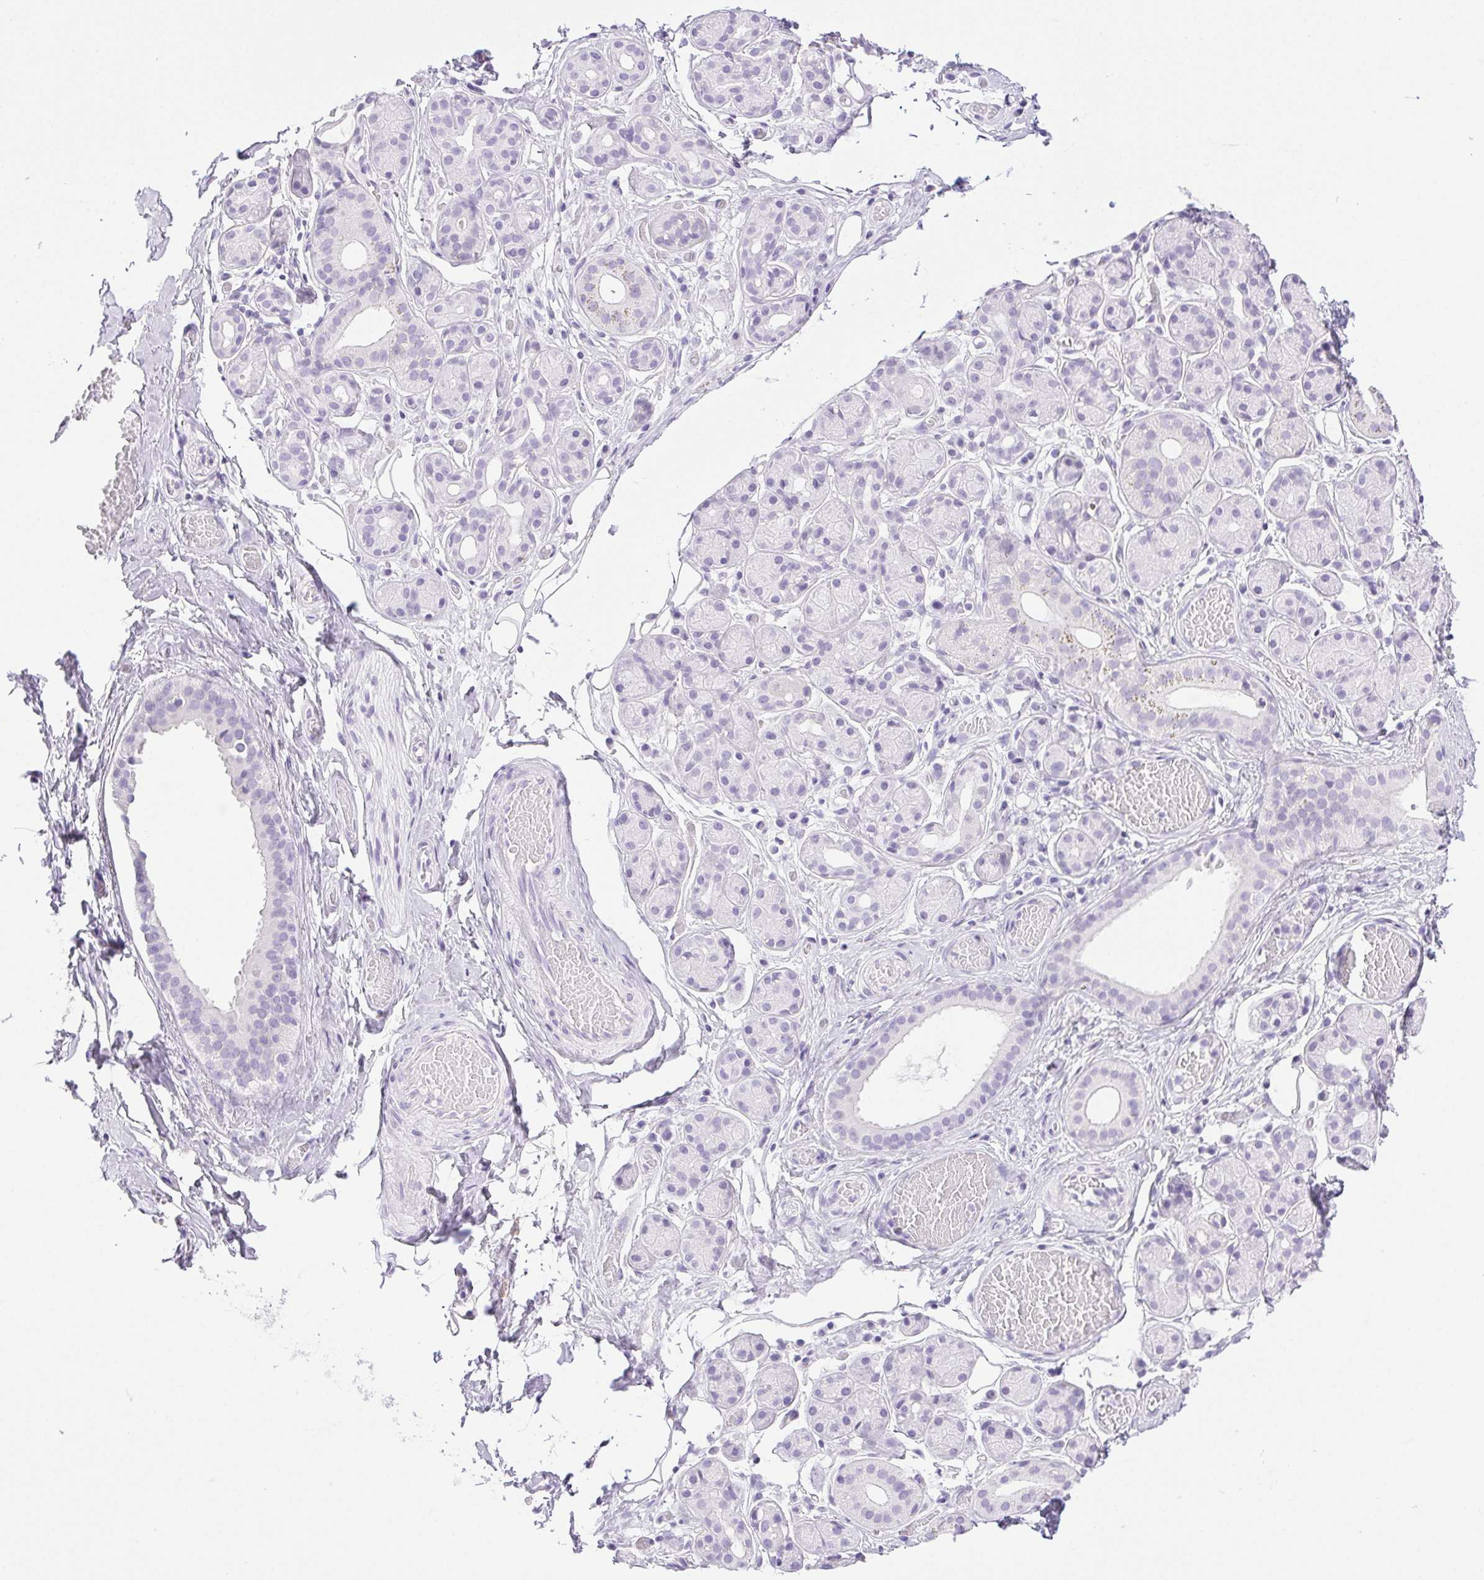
{"staining": {"intensity": "negative", "quantity": "none", "location": "none"}, "tissue": "salivary gland", "cell_type": "Glandular cells", "image_type": "normal", "snomed": [{"axis": "morphology", "description": "Normal tissue, NOS"}, {"axis": "topography", "description": "Salivary gland"}, {"axis": "topography", "description": "Peripheral nerve tissue"}], "caption": "This micrograph is of benign salivary gland stained with IHC to label a protein in brown with the nuclei are counter-stained blue. There is no expression in glandular cells.", "gene": "HLA", "patient": {"sex": "male", "age": 71}}